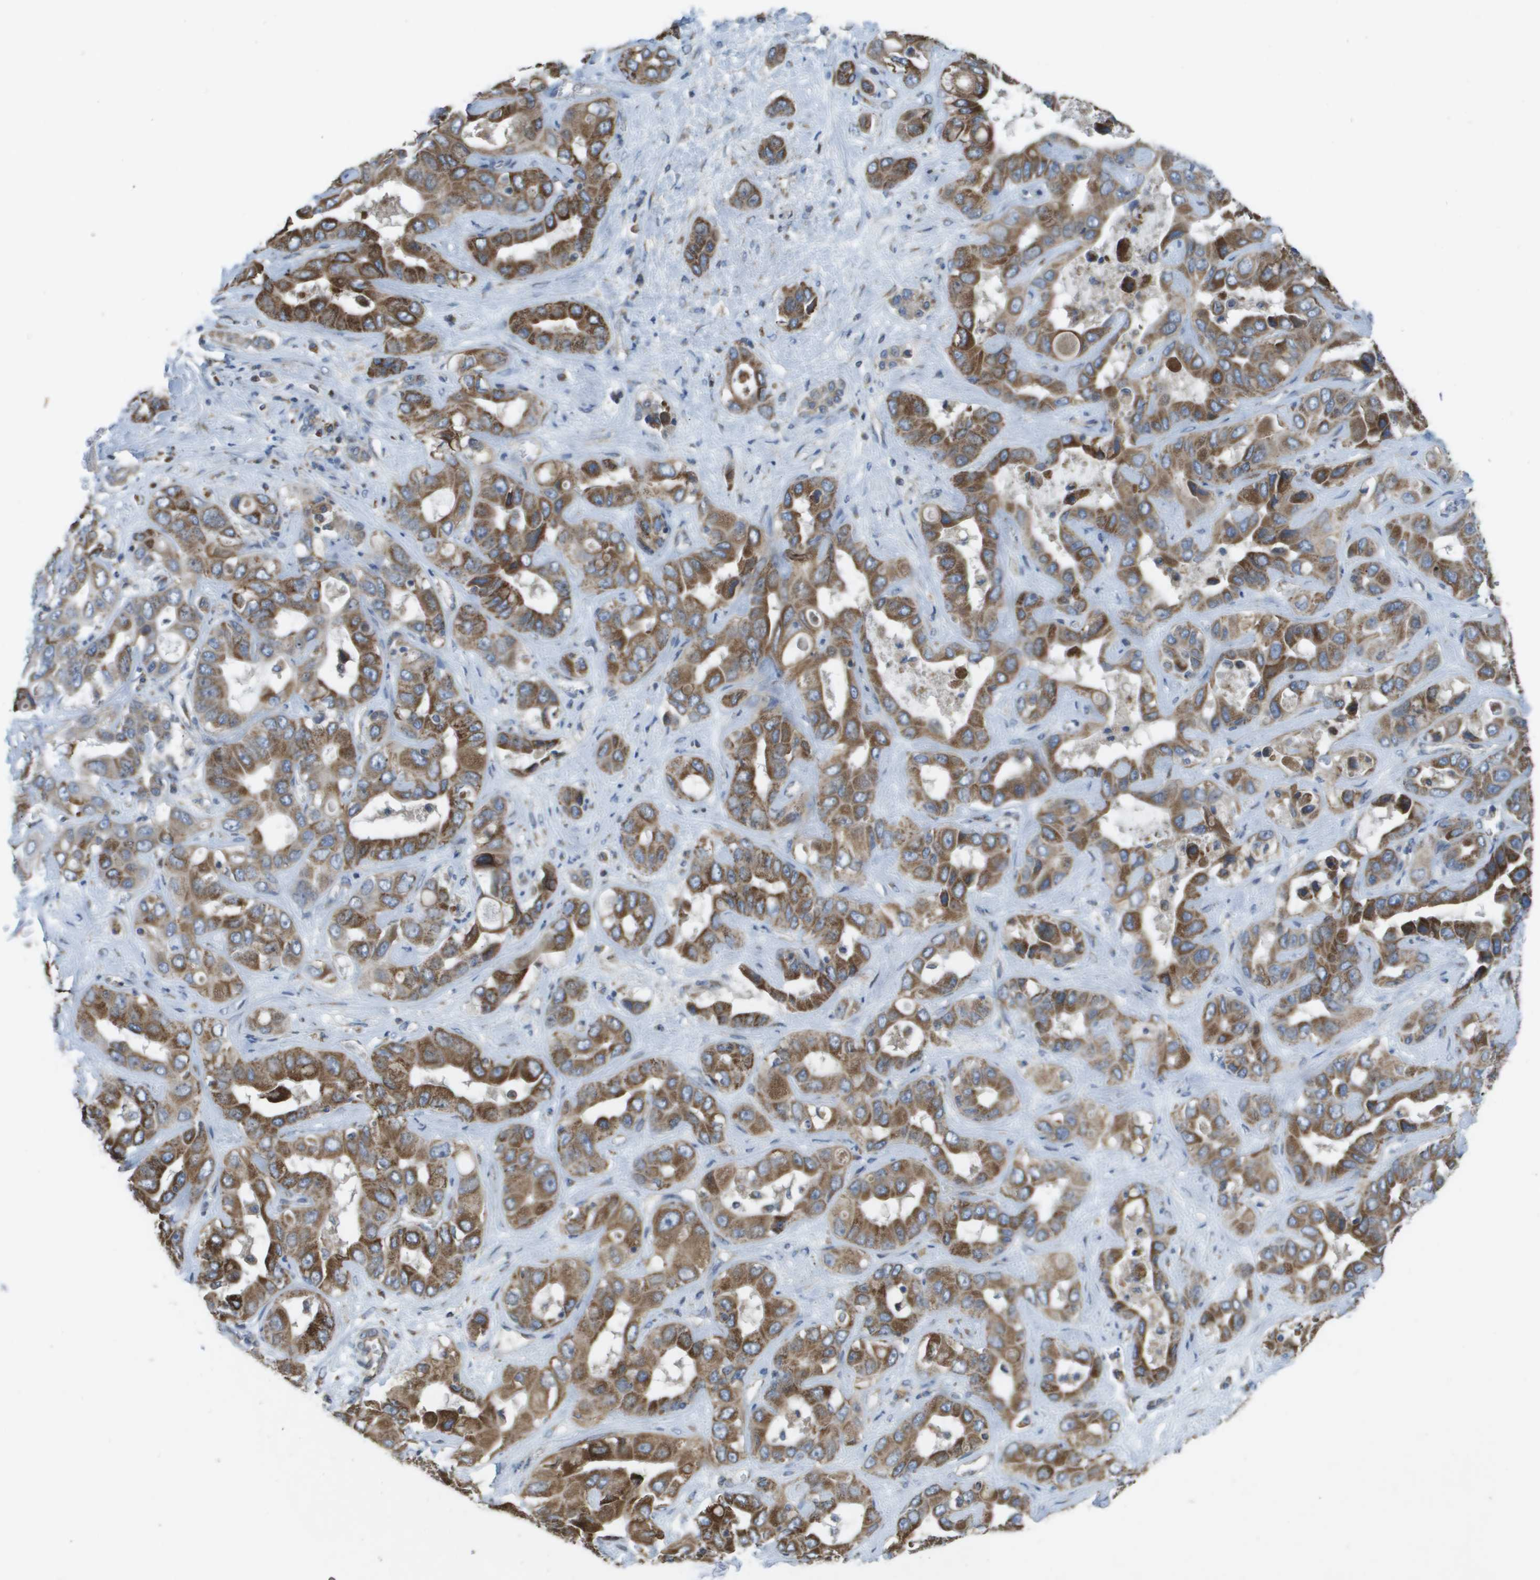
{"staining": {"intensity": "strong", "quantity": ">75%", "location": "cytoplasmic/membranous"}, "tissue": "liver cancer", "cell_type": "Tumor cells", "image_type": "cancer", "snomed": [{"axis": "morphology", "description": "Cholangiocarcinoma"}, {"axis": "topography", "description": "Liver"}], "caption": "Human liver cholangiocarcinoma stained with a brown dye demonstrates strong cytoplasmic/membranous positive positivity in approximately >75% of tumor cells.", "gene": "CLCN2", "patient": {"sex": "female", "age": 52}}